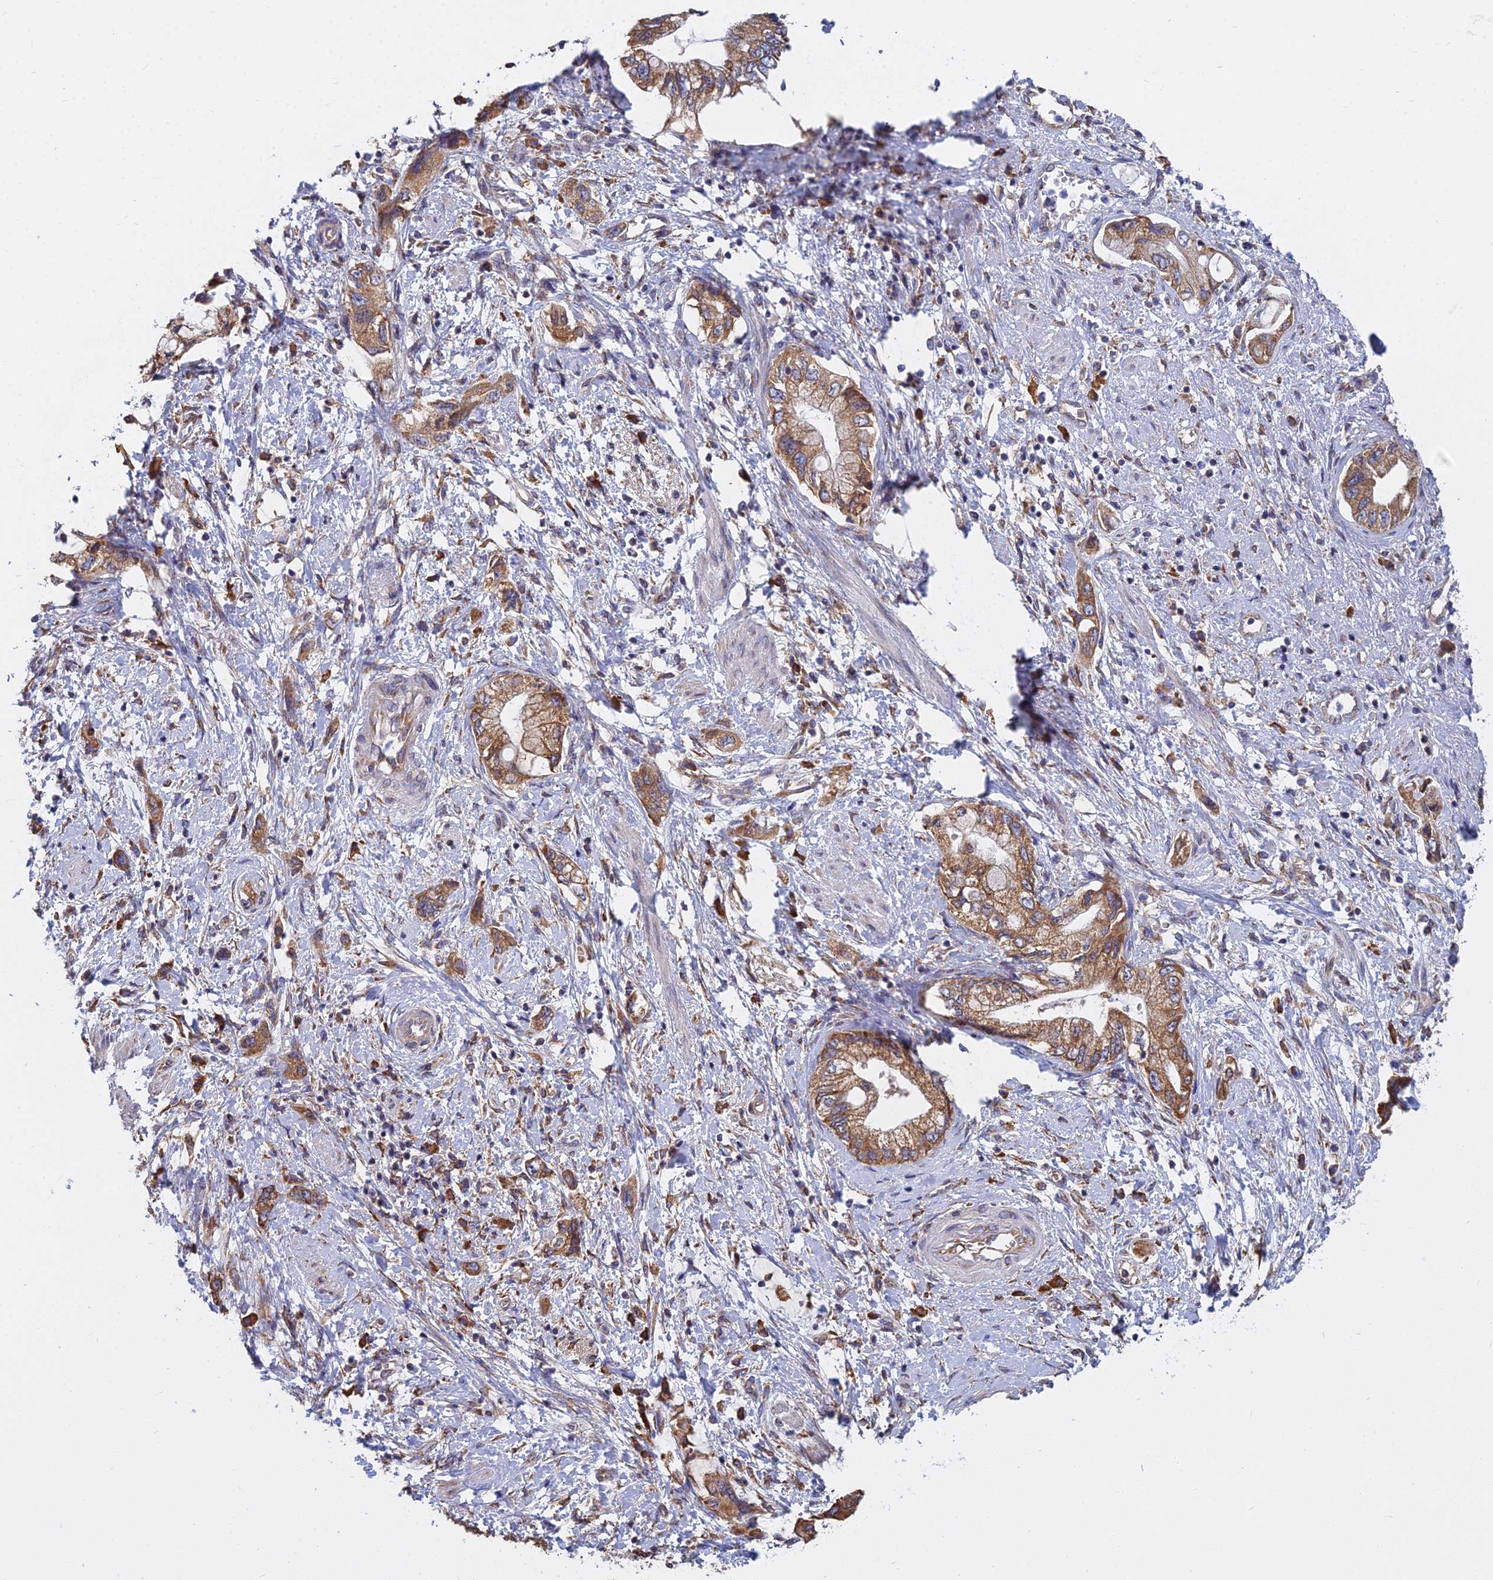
{"staining": {"intensity": "moderate", "quantity": ">75%", "location": "cytoplasmic/membranous"}, "tissue": "pancreatic cancer", "cell_type": "Tumor cells", "image_type": "cancer", "snomed": [{"axis": "morphology", "description": "Adenocarcinoma, NOS"}, {"axis": "topography", "description": "Pancreas"}], "caption": "Pancreatic adenocarcinoma stained for a protein (brown) reveals moderate cytoplasmic/membranous positive expression in about >75% of tumor cells.", "gene": "KIAA1143", "patient": {"sex": "female", "age": 73}}